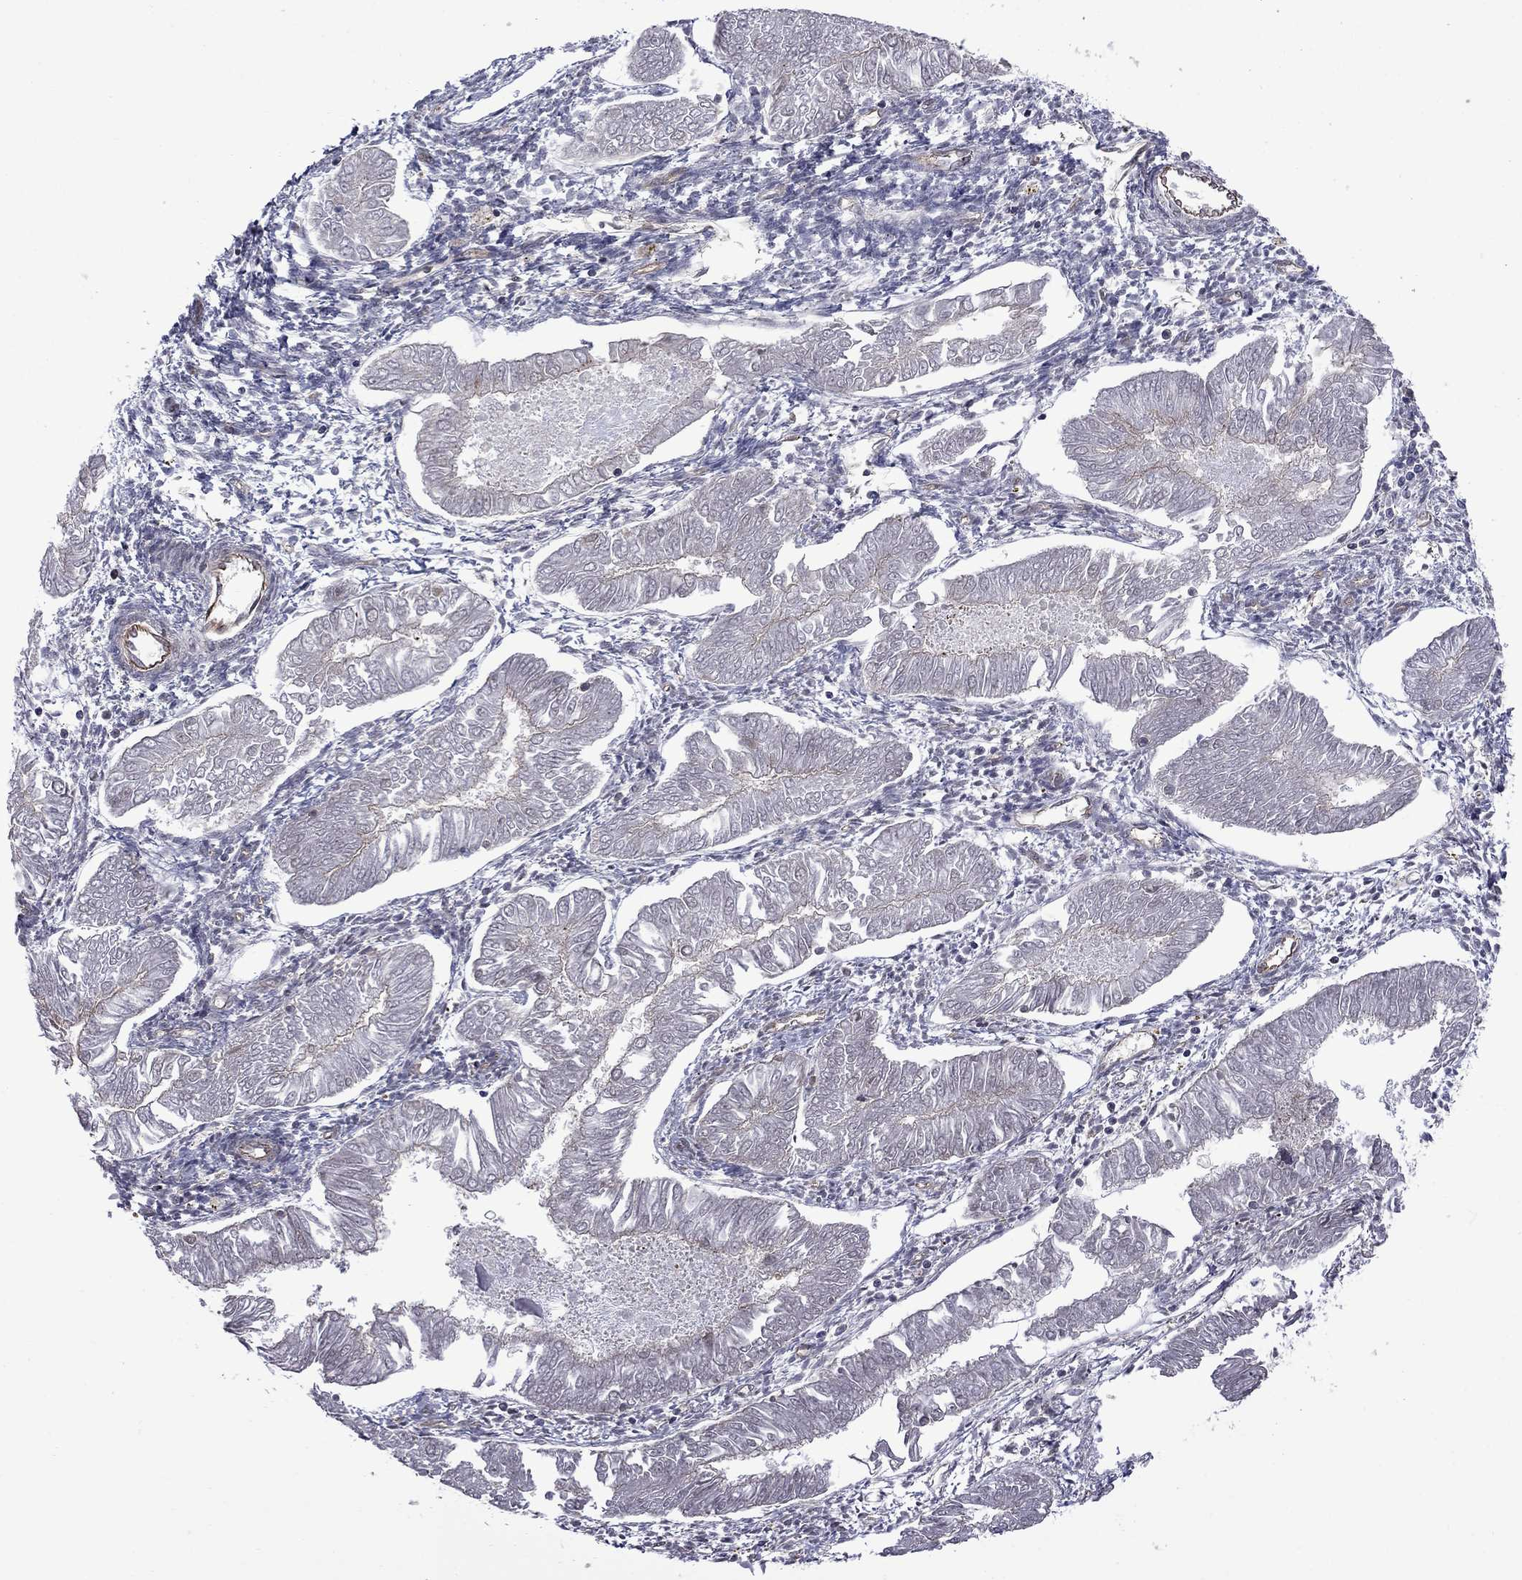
{"staining": {"intensity": "negative", "quantity": "none", "location": "none"}, "tissue": "endometrial cancer", "cell_type": "Tumor cells", "image_type": "cancer", "snomed": [{"axis": "morphology", "description": "Adenocarcinoma, NOS"}, {"axis": "topography", "description": "Endometrium"}], "caption": "High magnification brightfield microscopy of endometrial cancer stained with DAB (brown) and counterstained with hematoxylin (blue): tumor cells show no significant expression.", "gene": "BRF1", "patient": {"sex": "female", "age": 53}}